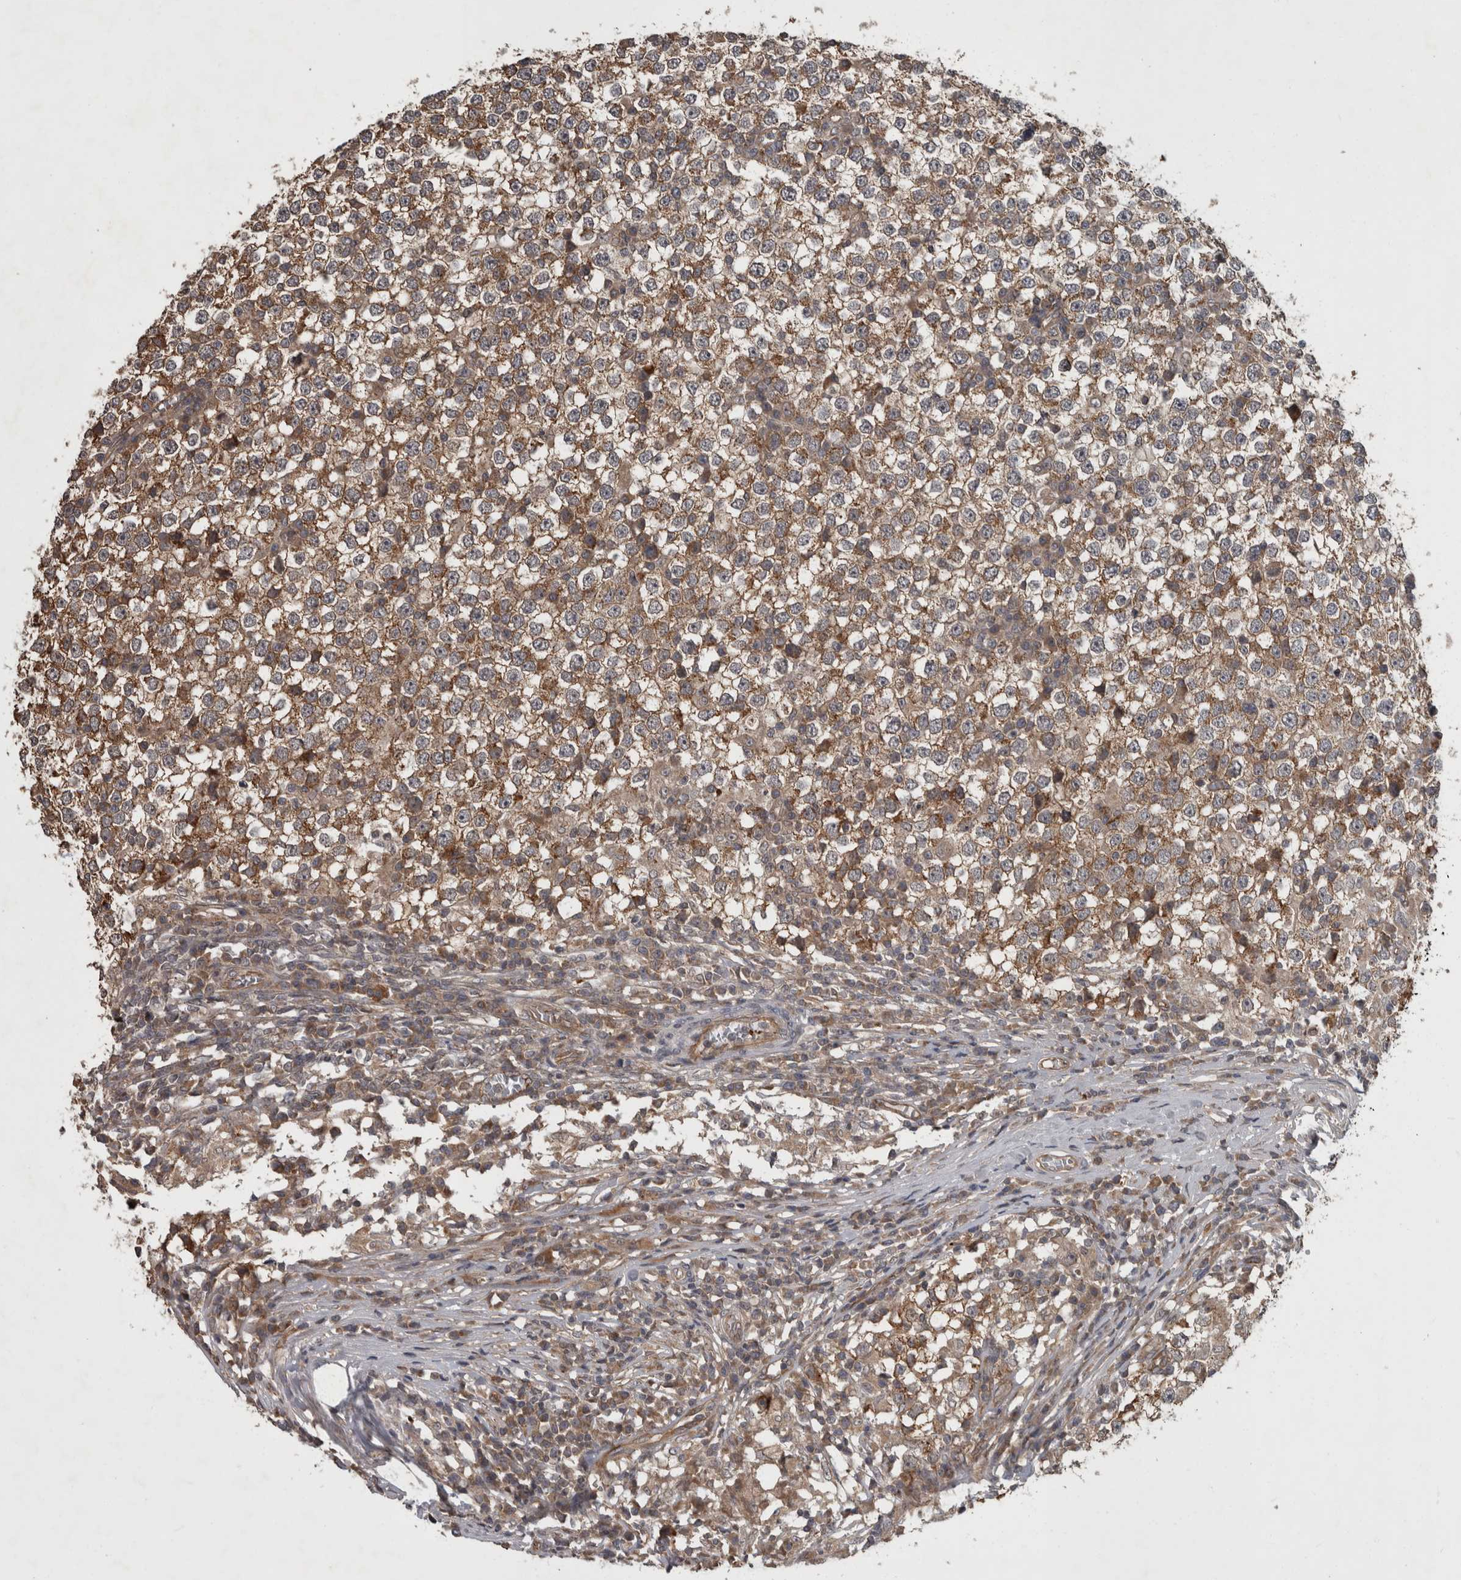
{"staining": {"intensity": "moderate", "quantity": ">75%", "location": "cytoplasmic/membranous"}, "tissue": "testis cancer", "cell_type": "Tumor cells", "image_type": "cancer", "snomed": [{"axis": "morphology", "description": "Seminoma, NOS"}, {"axis": "topography", "description": "Testis"}], "caption": "Immunohistochemistry (IHC) (DAB) staining of seminoma (testis) reveals moderate cytoplasmic/membranous protein staining in approximately >75% of tumor cells. The staining is performed using DAB (3,3'-diaminobenzidine) brown chromogen to label protein expression. The nuclei are counter-stained blue using hematoxylin.", "gene": "VEGFD", "patient": {"sex": "male", "age": 65}}